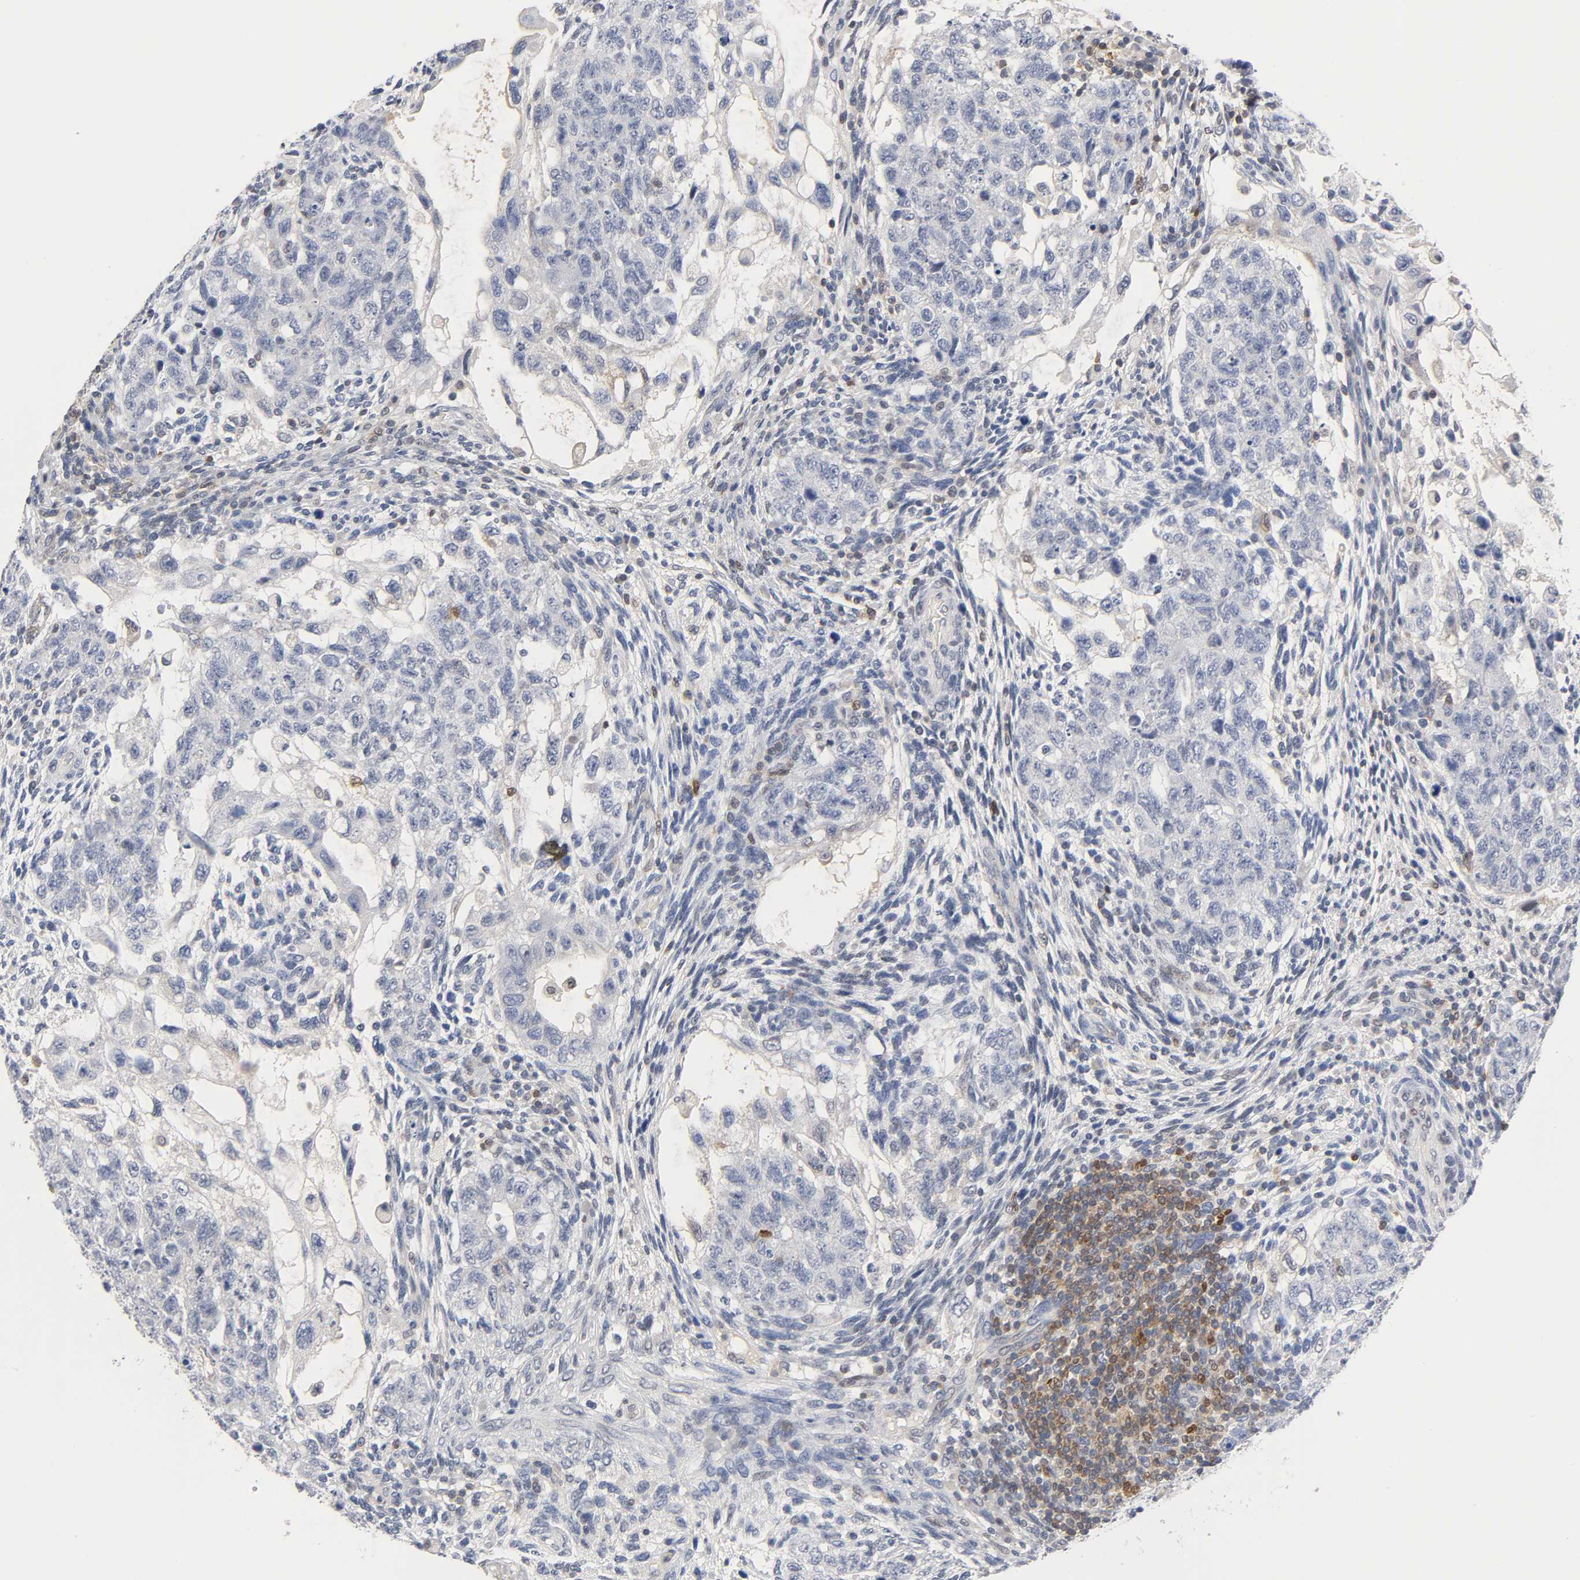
{"staining": {"intensity": "negative", "quantity": "none", "location": "none"}, "tissue": "testis cancer", "cell_type": "Tumor cells", "image_type": "cancer", "snomed": [{"axis": "morphology", "description": "Normal tissue, NOS"}, {"axis": "morphology", "description": "Carcinoma, Embryonal, NOS"}, {"axis": "topography", "description": "Testis"}], "caption": "The photomicrograph exhibits no significant staining in tumor cells of embryonal carcinoma (testis). The staining was performed using DAB to visualize the protein expression in brown, while the nuclei were stained in blue with hematoxylin (Magnification: 20x).", "gene": "NFATC1", "patient": {"sex": "male", "age": 36}}